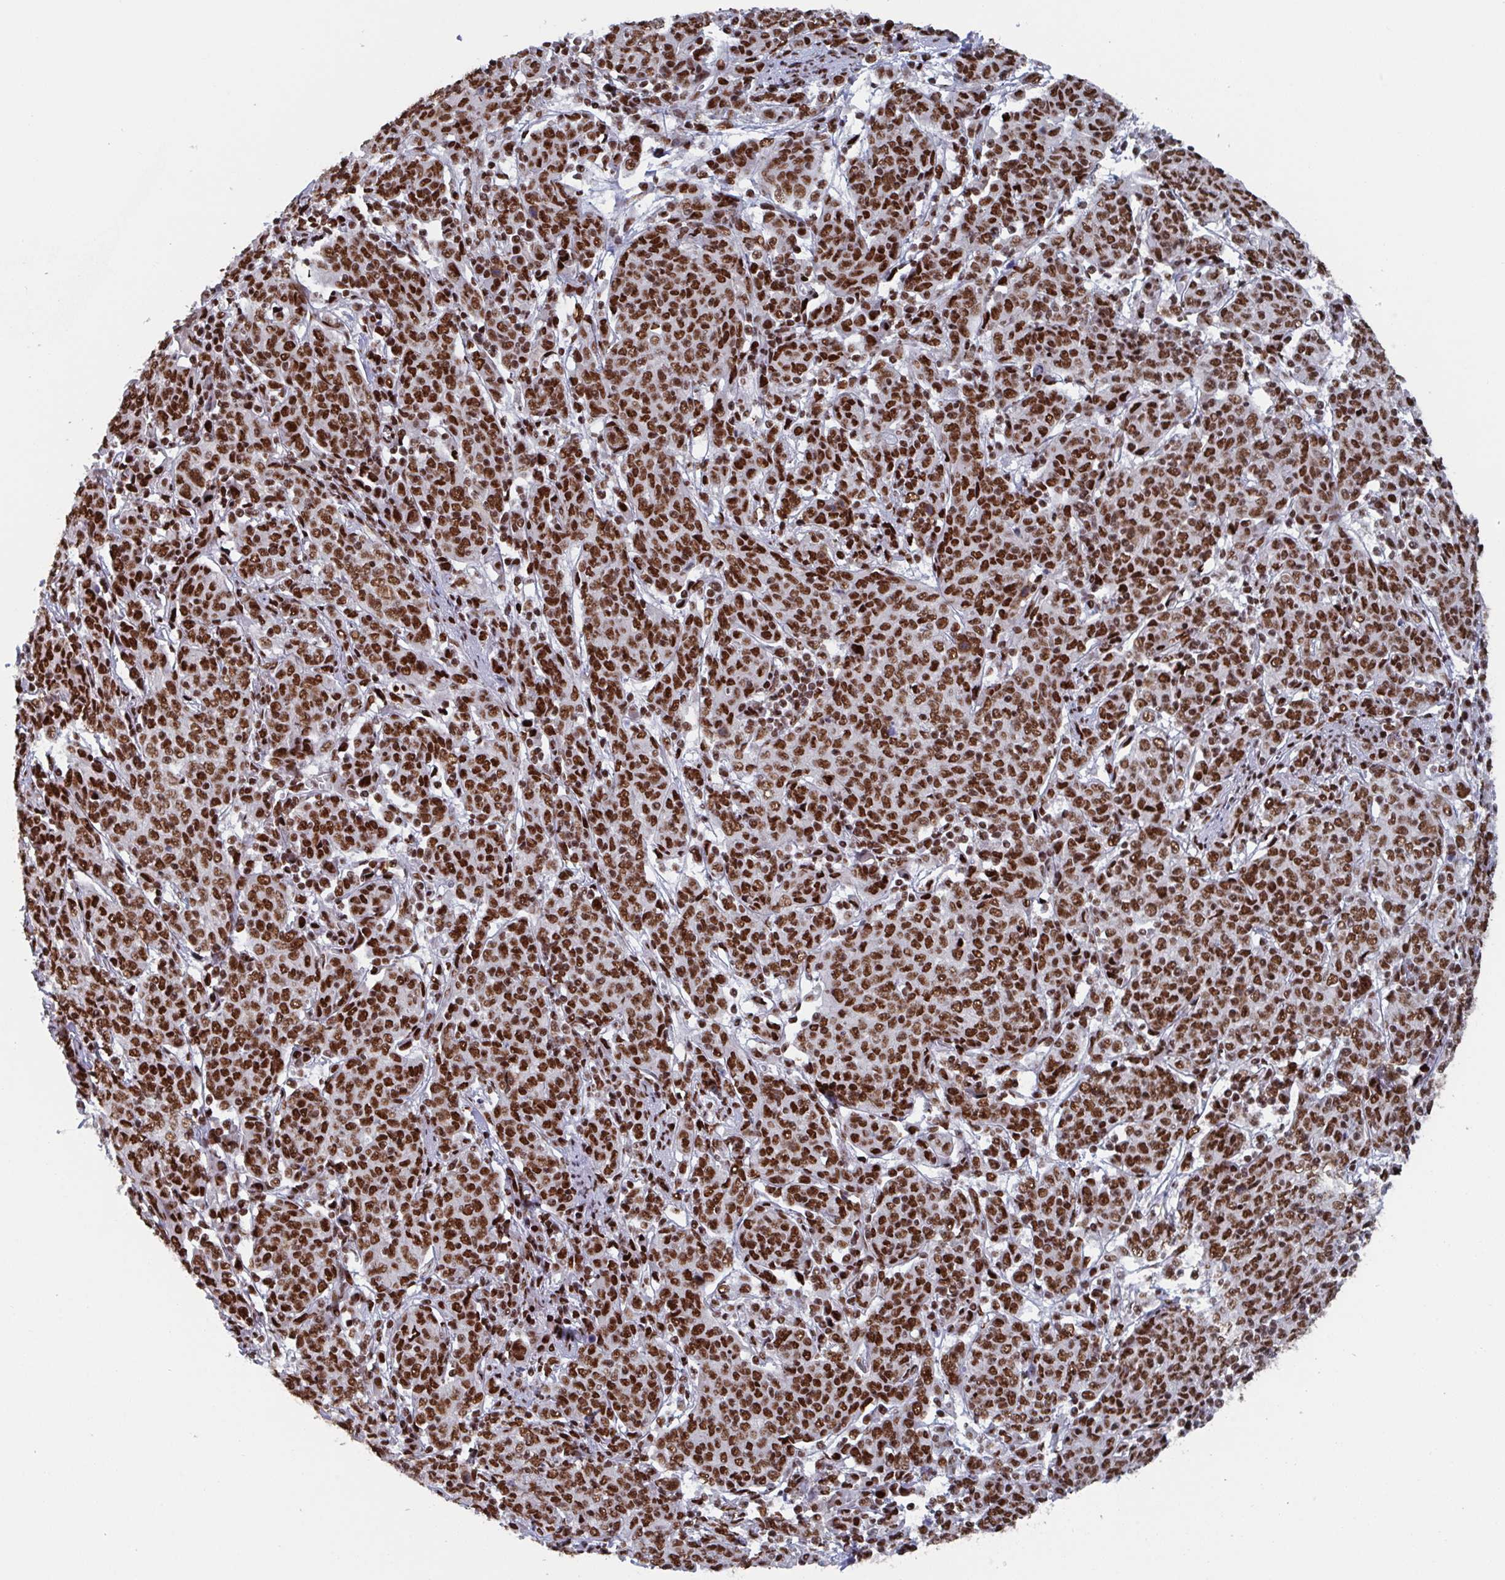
{"staining": {"intensity": "strong", "quantity": ">75%", "location": "nuclear"}, "tissue": "cervical cancer", "cell_type": "Tumor cells", "image_type": "cancer", "snomed": [{"axis": "morphology", "description": "Squamous cell carcinoma, NOS"}, {"axis": "topography", "description": "Cervix"}], "caption": "Immunohistochemistry (IHC) micrograph of neoplastic tissue: human cervical cancer (squamous cell carcinoma) stained using immunohistochemistry (IHC) displays high levels of strong protein expression localized specifically in the nuclear of tumor cells, appearing as a nuclear brown color.", "gene": "ZNF607", "patient": {"sex": "female", "age": 67}}